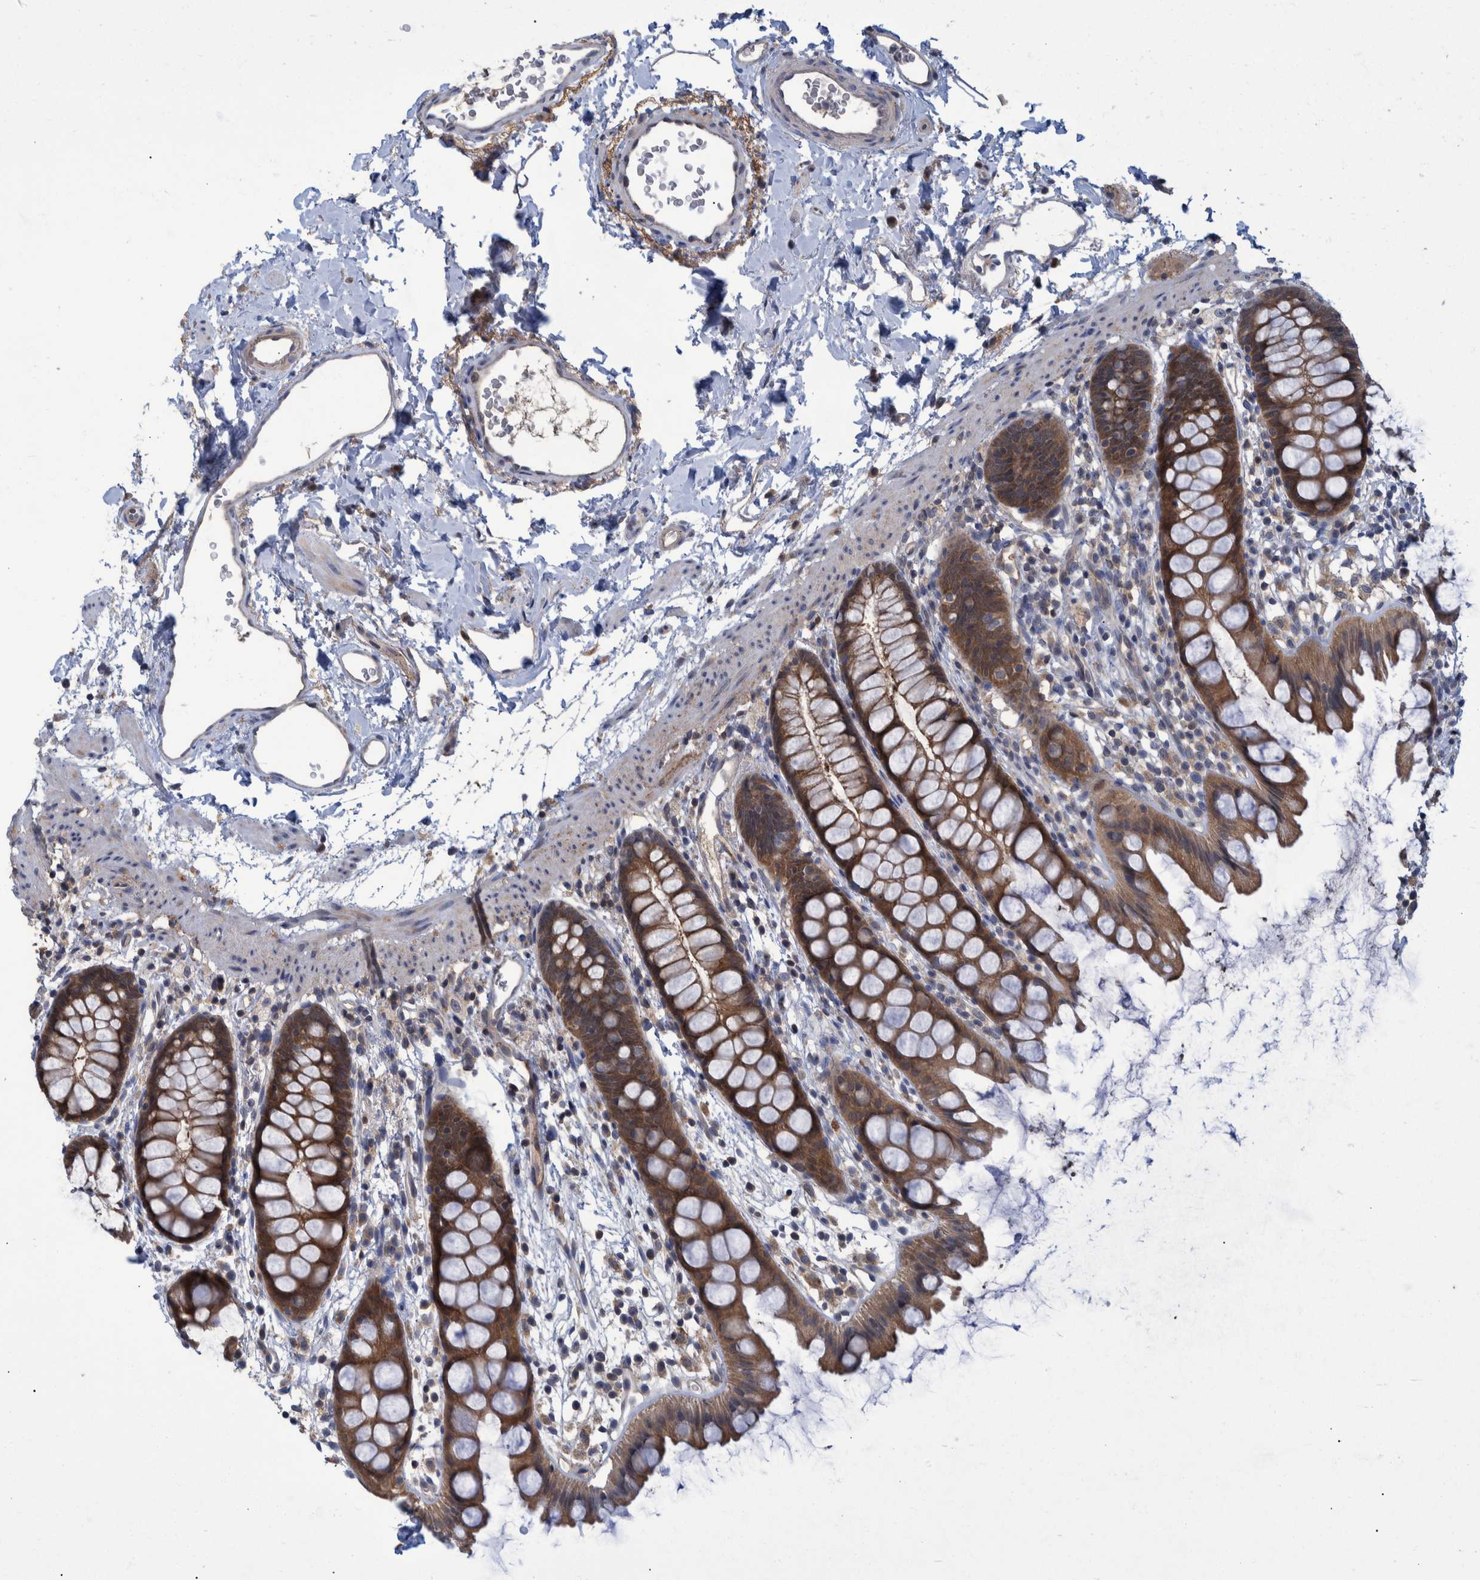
{"staining": {"intensity": "strong", "quantity": ">75%", "location": "cytoplasmic/membranous"}, "tissue": "rectum", "cell_type": "Glandular cells", "image_type": "normal", "snomed": [{"axis": "morphology", "description": "Normal tissue, NOS"}, {"axis": "topography", "description": "Rectum"}], "caption": "Immunohistochemistry photomicrograph of normal rectum: human rectum stained using IHC demonstrates high levels of strong protein expression localized specifically in the cytoplasmic/membranous of glandular cells, appearing as a cytoplasmic/membranous brown color.", "gene": "PCYT2", "patient": {"sex": "female", "age": 65}}